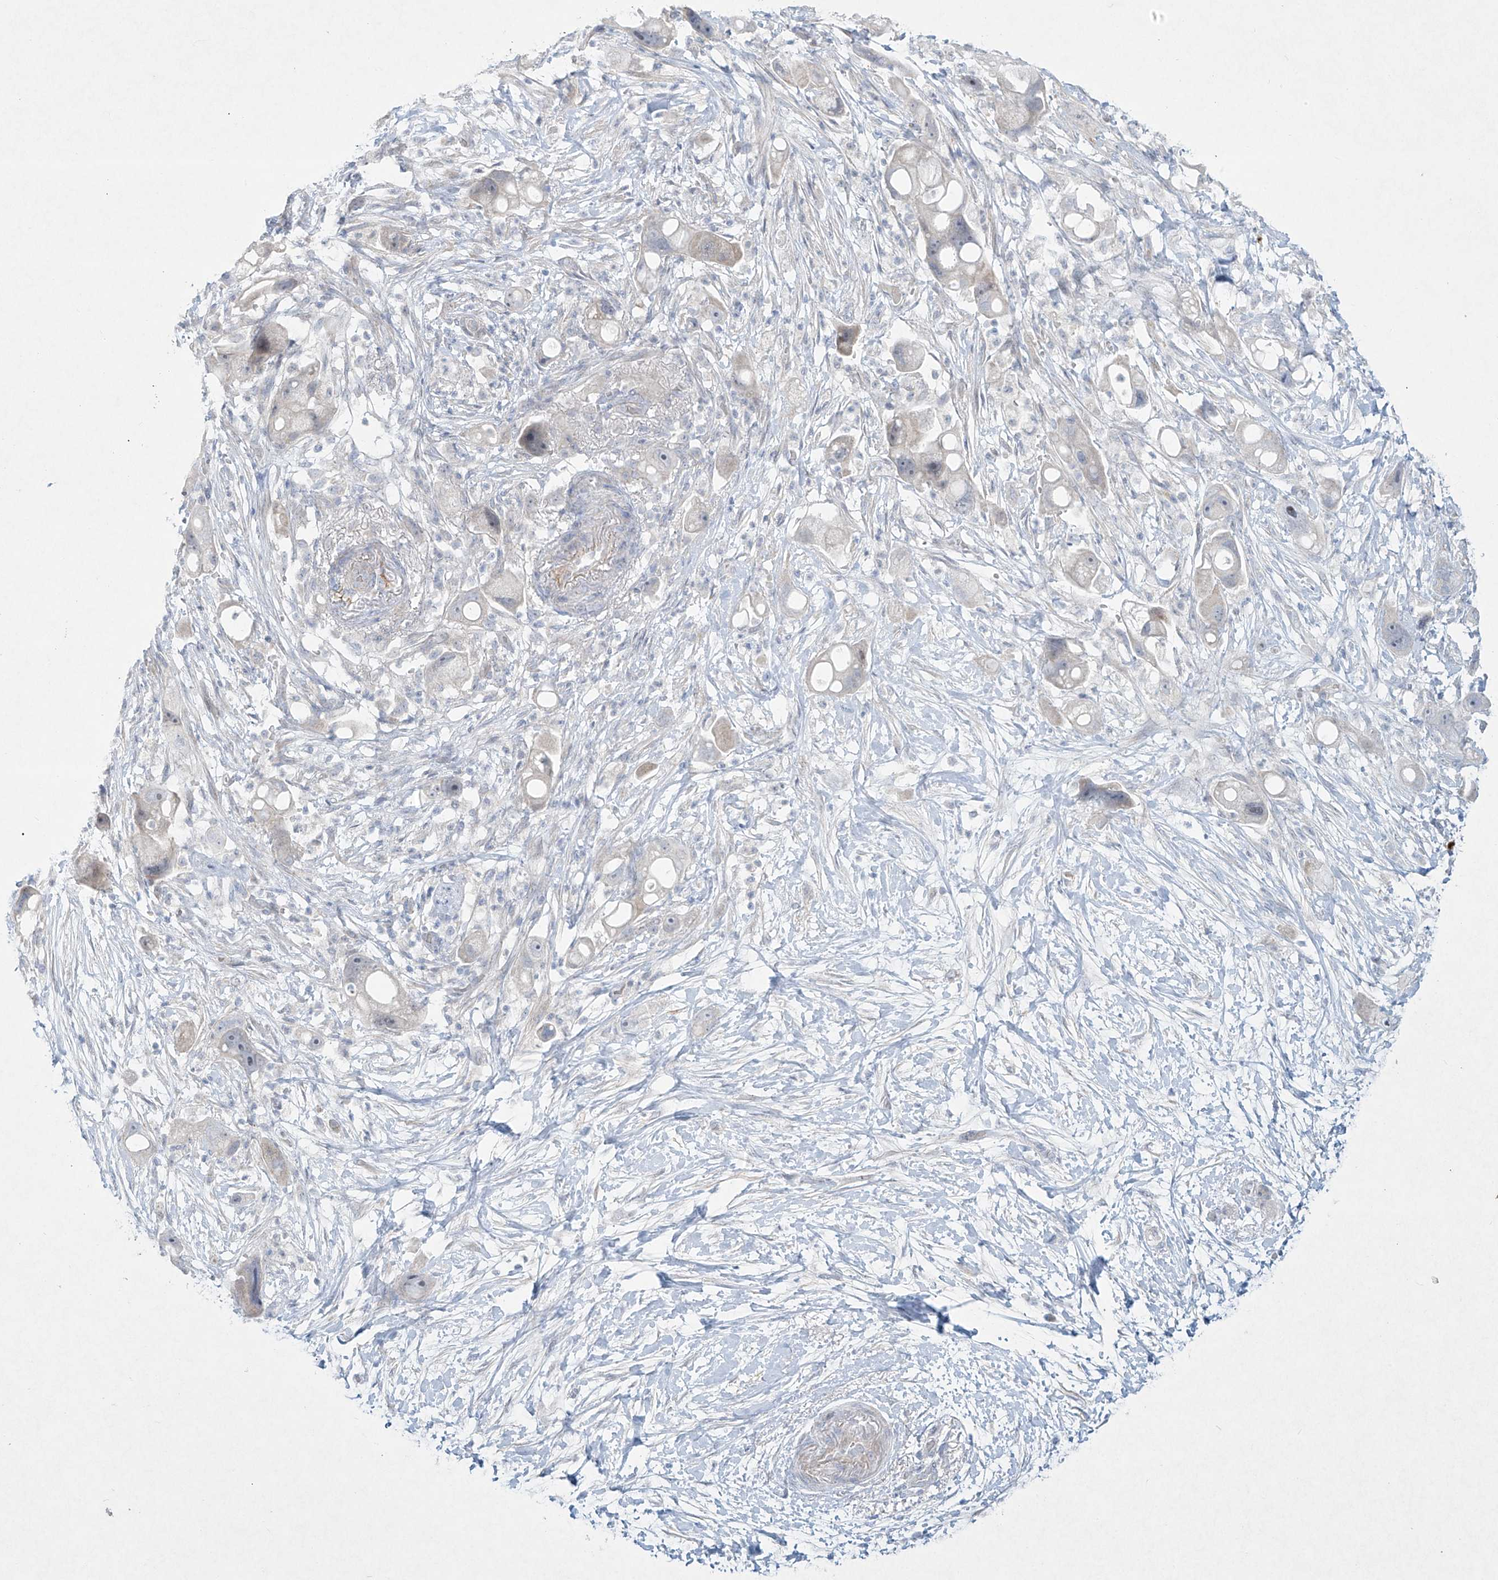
{"staining": {"intensity": "negative", "quantity": "none", "location": "none"}, "tissue": "pancreatic cancer", "cell_type": "Tumor cells", "image_type": "cancer", "snomed": [{"axis": "morphology", "description": "Normal tissue, NOS"}, {"axis": "morphology", "description": "Adenocarcinoma, NOS"}, {"axis": "topography", "description": "Pancreas"}], "caption": "This histopathology image is of adenocarcinoma (pancreatic) stained with IHC to label a protein in brown with the nuclei are counter-stained blue. There is no expression in tumor cells.", "gene": "PAX6", "patient": {"sex": "female", "age": 68}}